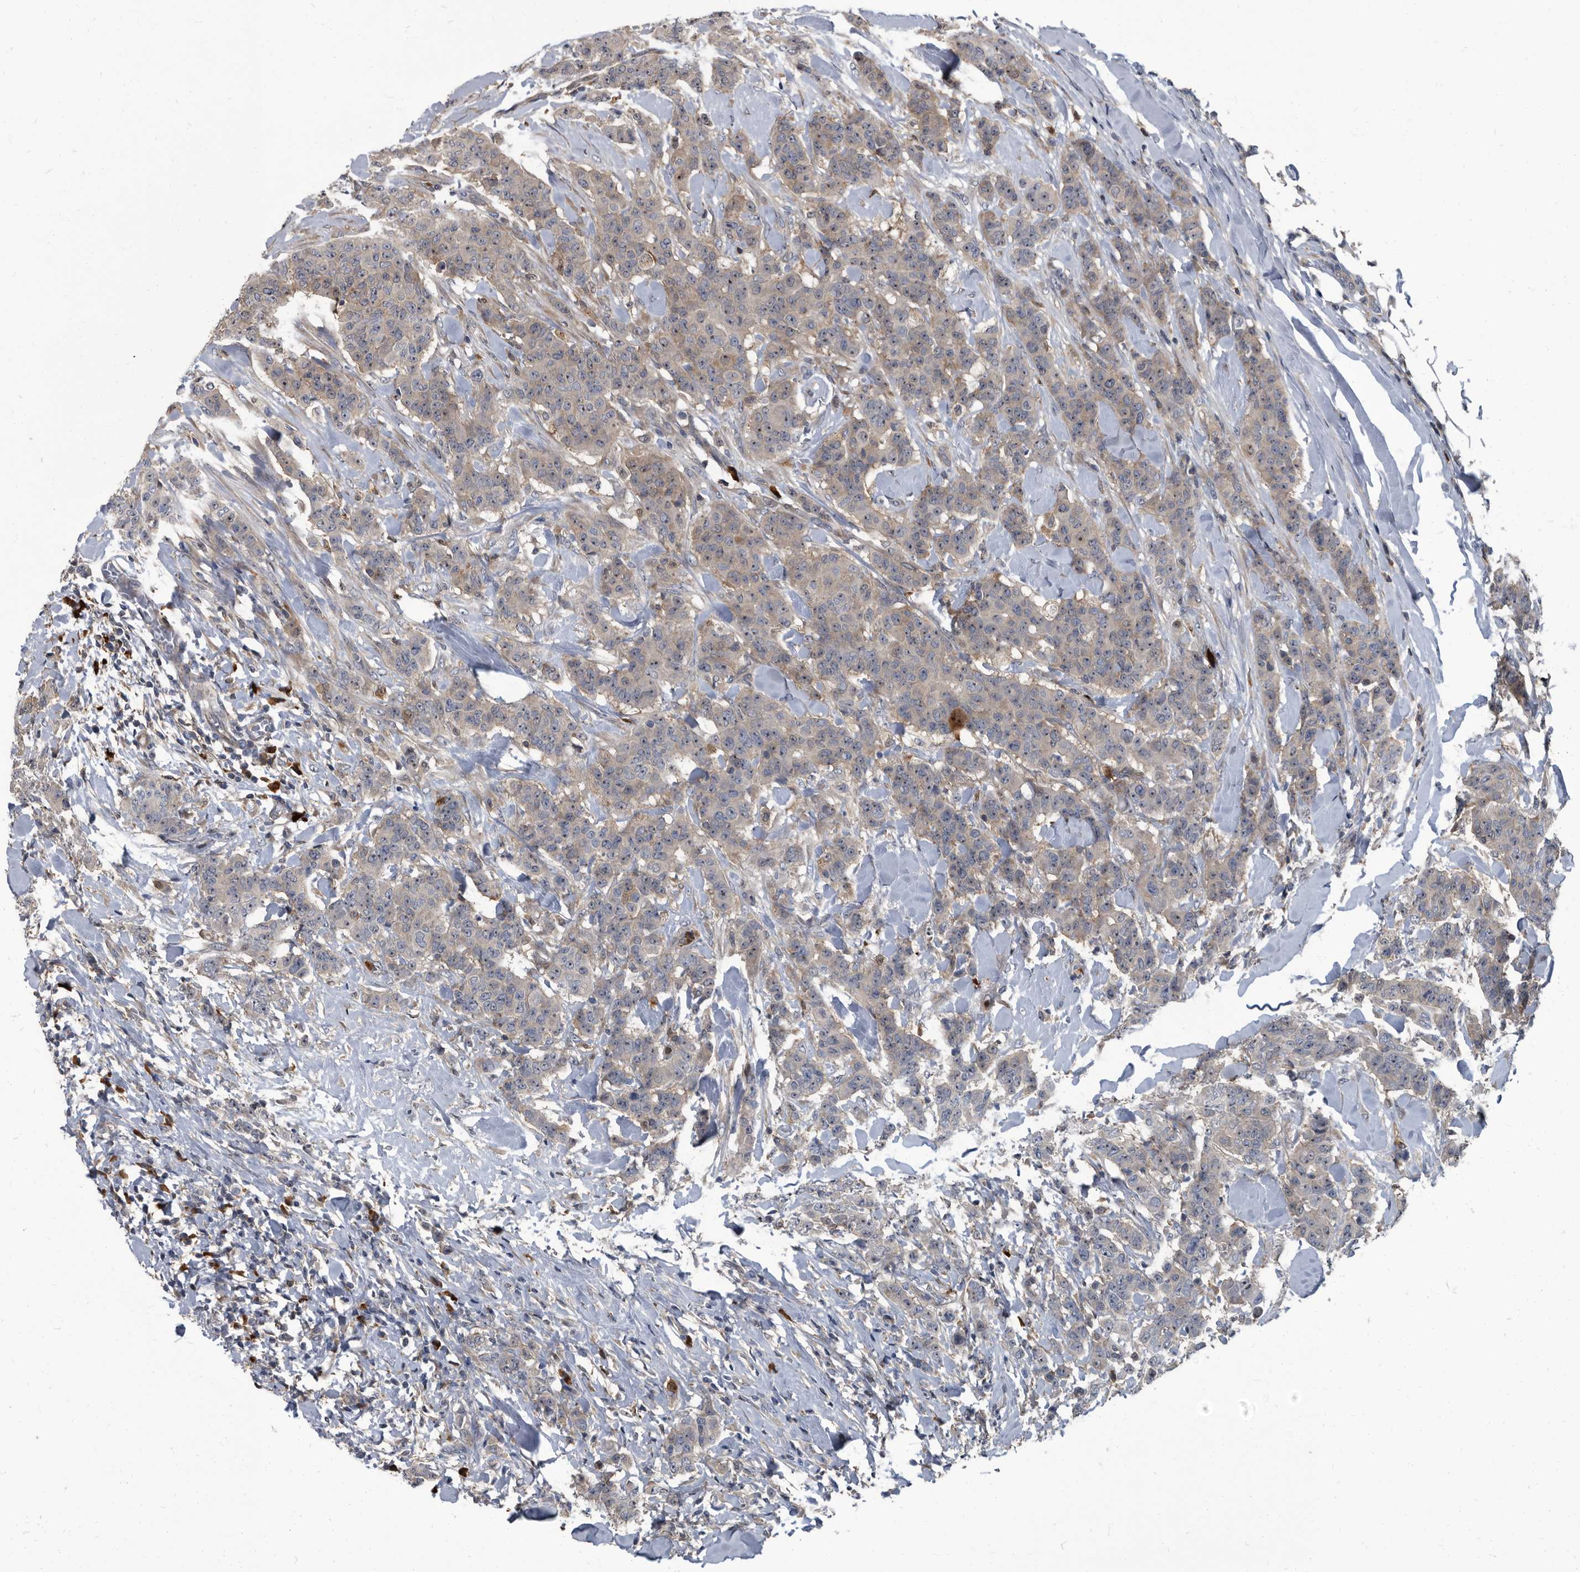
{"staining": {"intensity": "weak", "quantity": "<25%", "location": "cytoplasmic/membranous"}, "tissue": "breast cancer", "cell_type": "Tumor cells", "image_type": "cancer", "snomed": [{"axis": "morphology", "description": "Duct carcinoma"}, {"axis": "topography", "description": "Breast"}], "caption": "A histopathology image of human intraductal carcinoma (breast) is negative for staining in tumor cells.", "gene": "CDV3", "patient": {"sex": "female", "age": 40}}